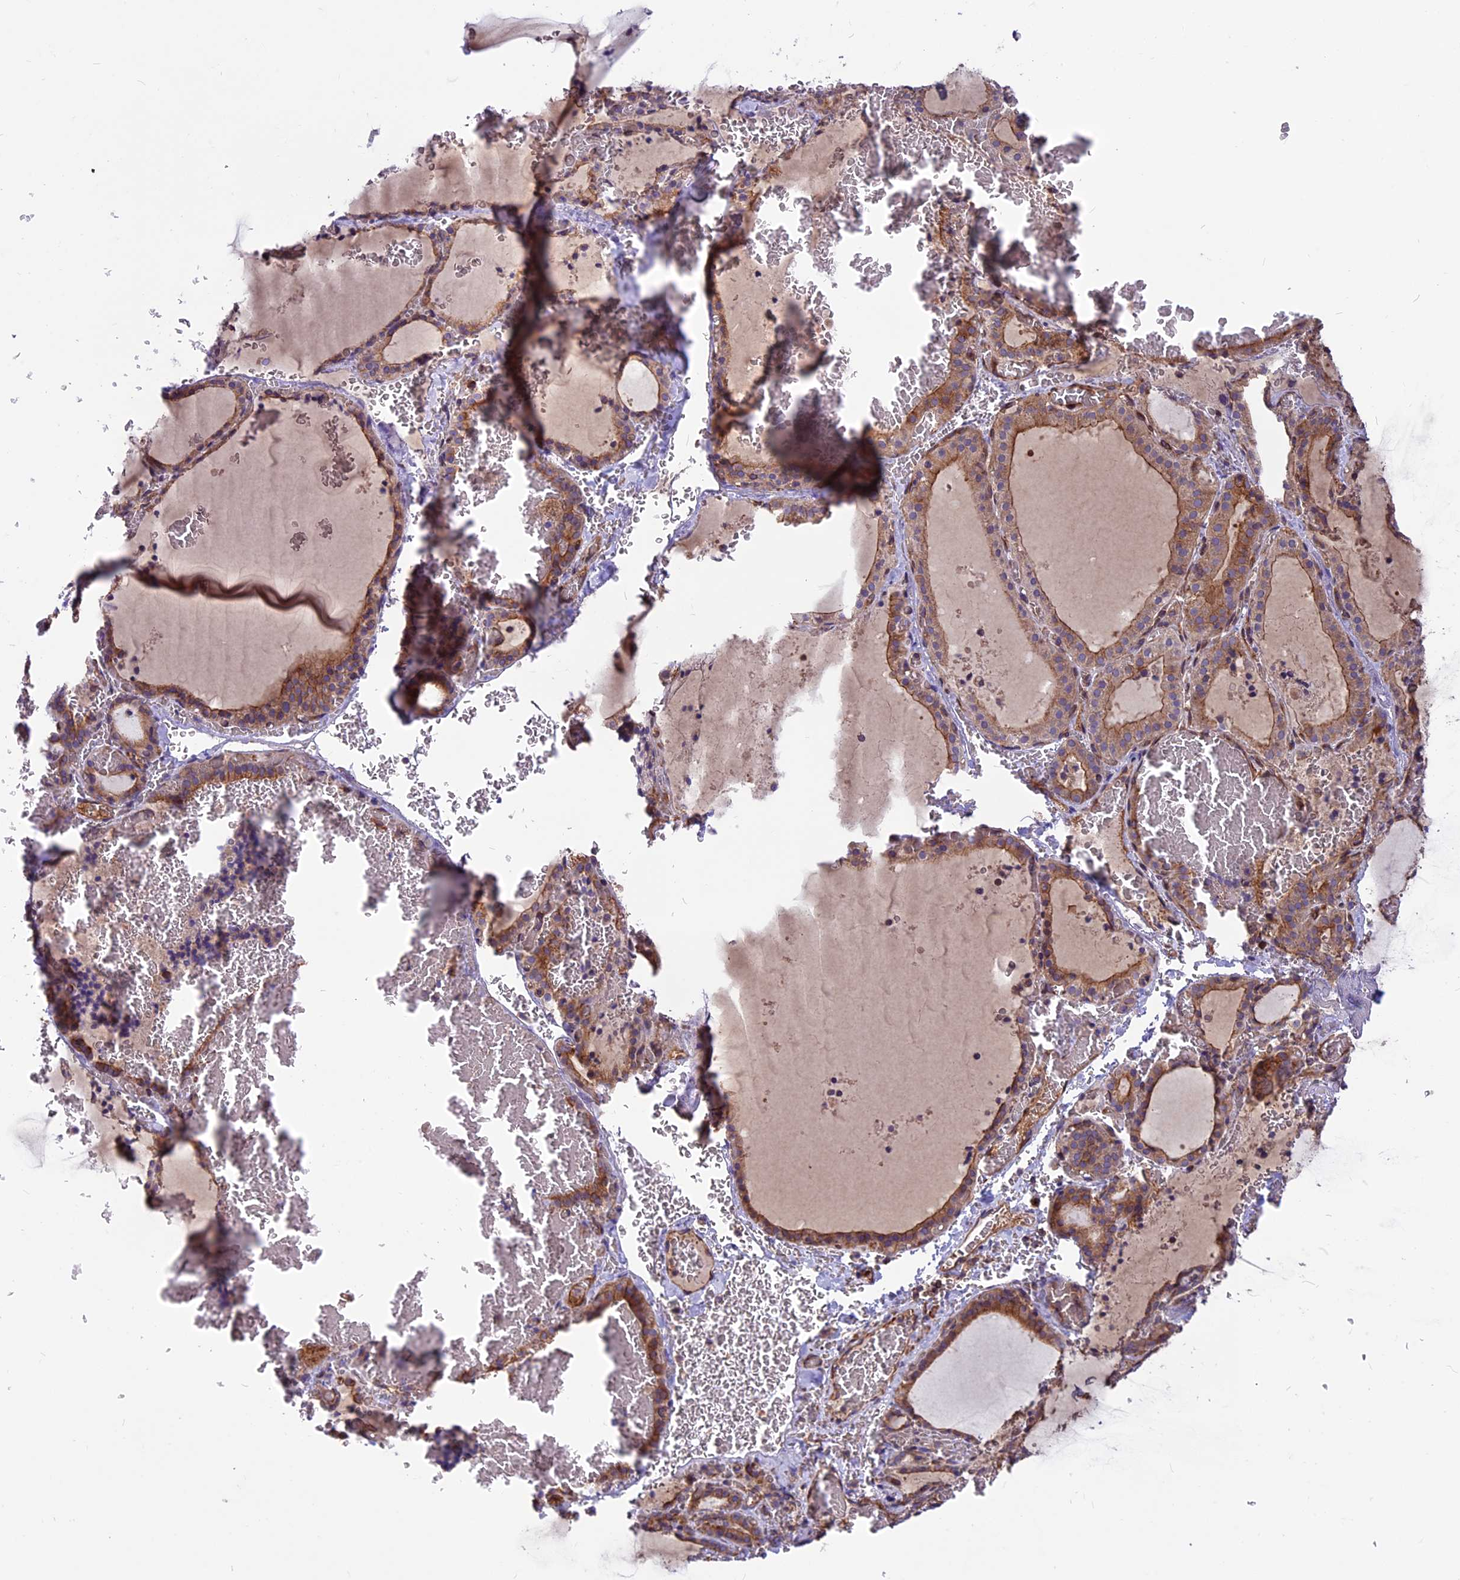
{"staining": {"intensity": "moderate", "quantity": ">75%", "location": "cytoplasmic/membranous"}, "tissue": "thyroid gland", "cell_type": "Glandular cells", "image_type": "normal", "snomed": [{"axis": "morphology", "description": "Normal tissue, NOS"}, {"axis": "topography", "description": "Thyroid gland"}], "caption": "A brown stain highlights moderate cytoplasmic/membranous staining of a protein in glandular cells of benign thyroid gland.", "gene": "ANO3", "patient": {"sex": "female", "age": 39}}